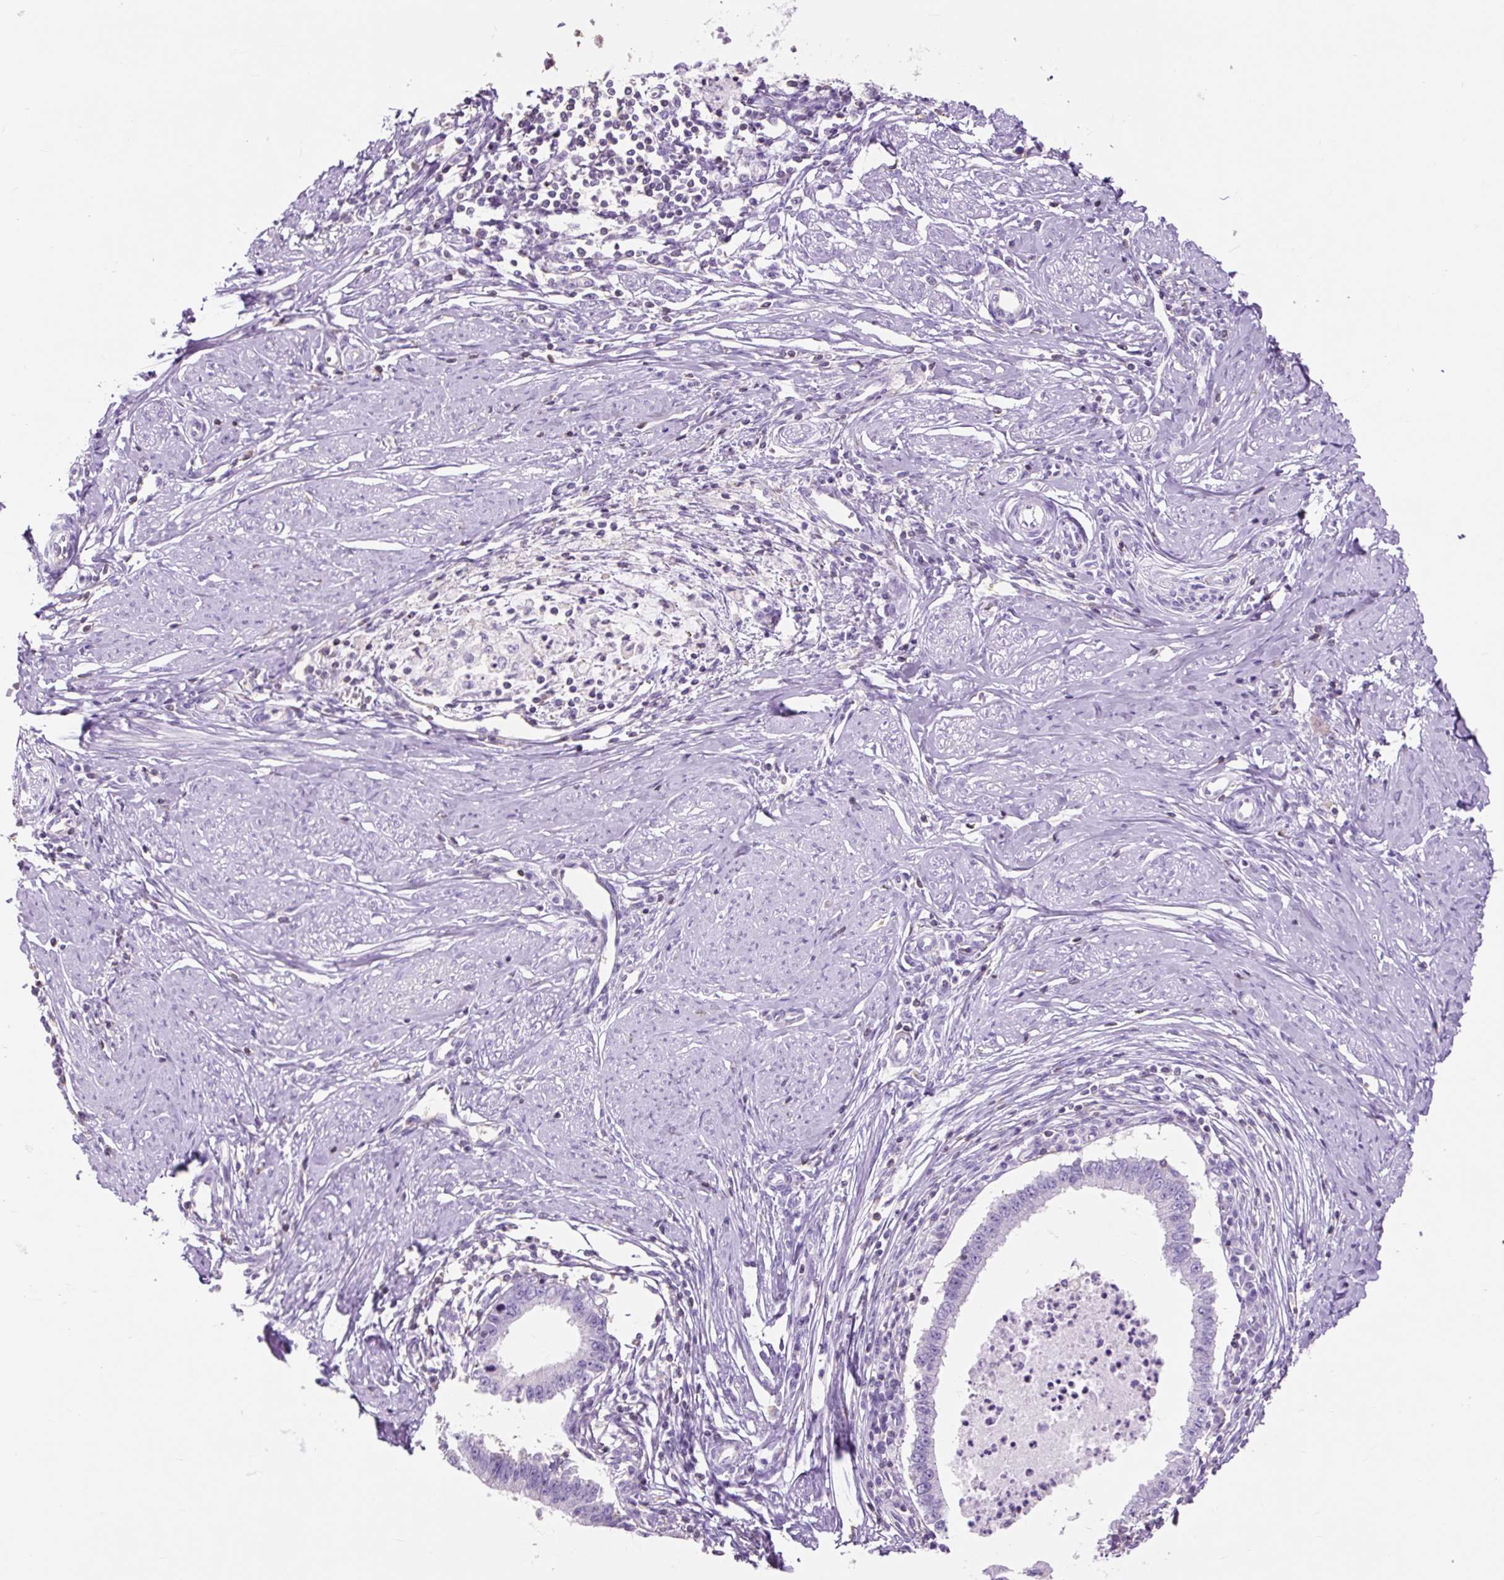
{"staining": {"intensity": "negative", "quantity": "none", "location": "none"}, "tissue": "cervical cancer", "cell_type": "Tumor cells", "image_type": "cancer", "snomed": [{"axis": "morphology", "description": "Adenocarcinoma, NOS"}, {"axis": "topography", "description": "Cervix"}], "caption": "This is an immunohistochemistry image of human adenocarcinoma (cervical). There is no staining in tumor cells.", "gene": "OR10A7", "patient": {"sex": "female", "age": 36}}